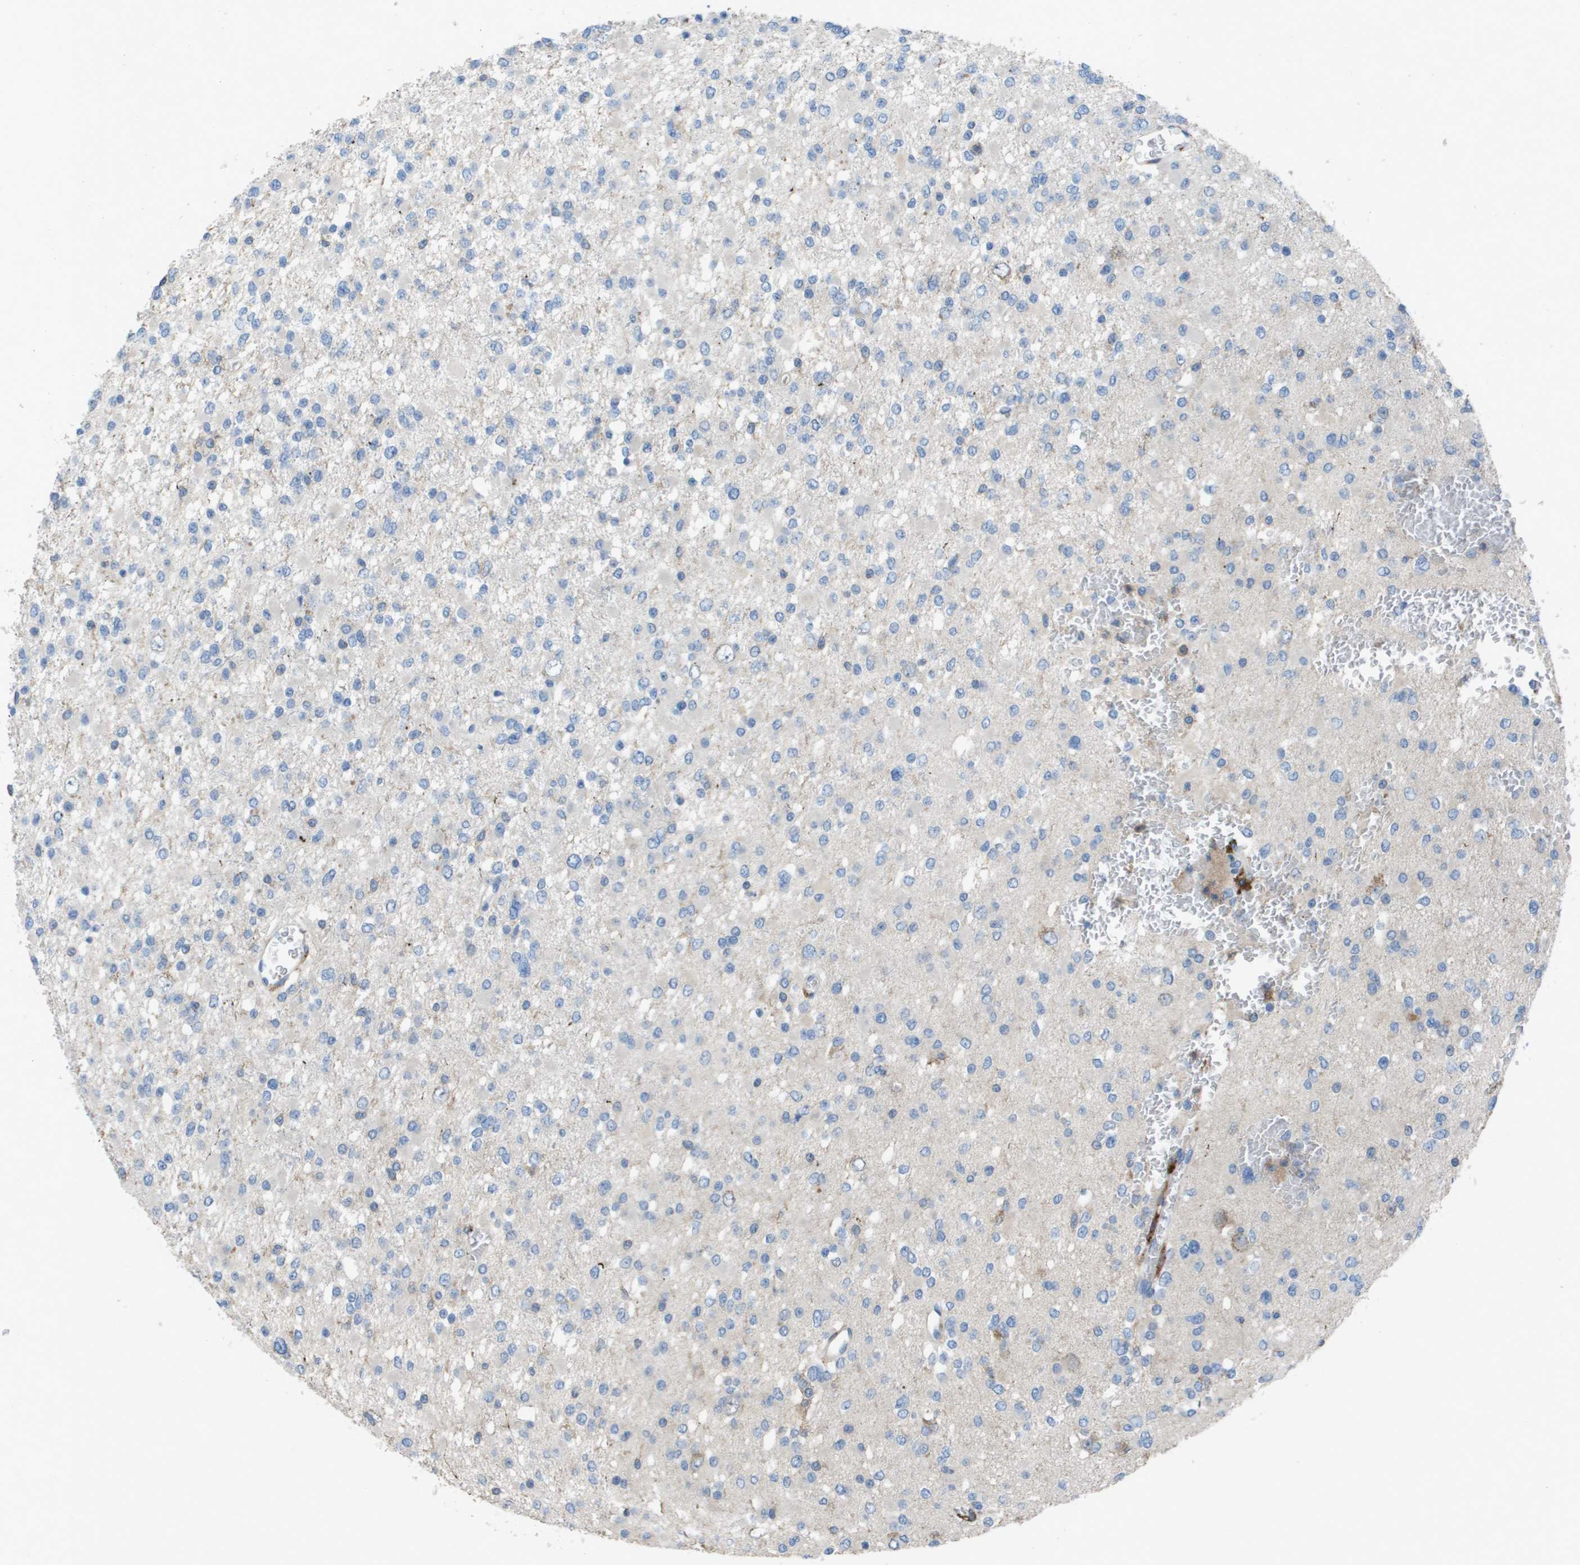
{"staining": {"intensity": "negative", "quantity": "none", "location": "none"}, "tissue": "glioma", "cell_type": "Tumor cells", "image_type": "cancer", "snomed": [{"axis": "morphology", "description": "Glioma, malignant, Low grade"}, {"axis": "topography", "description": "Brain"}], "caption": "Malignant glioma (low-grade) stained for a protein using IHC reveals no expression tumor cells.", "gene": "CLCA4", "patient": {"sex": "female", "age": 22}}